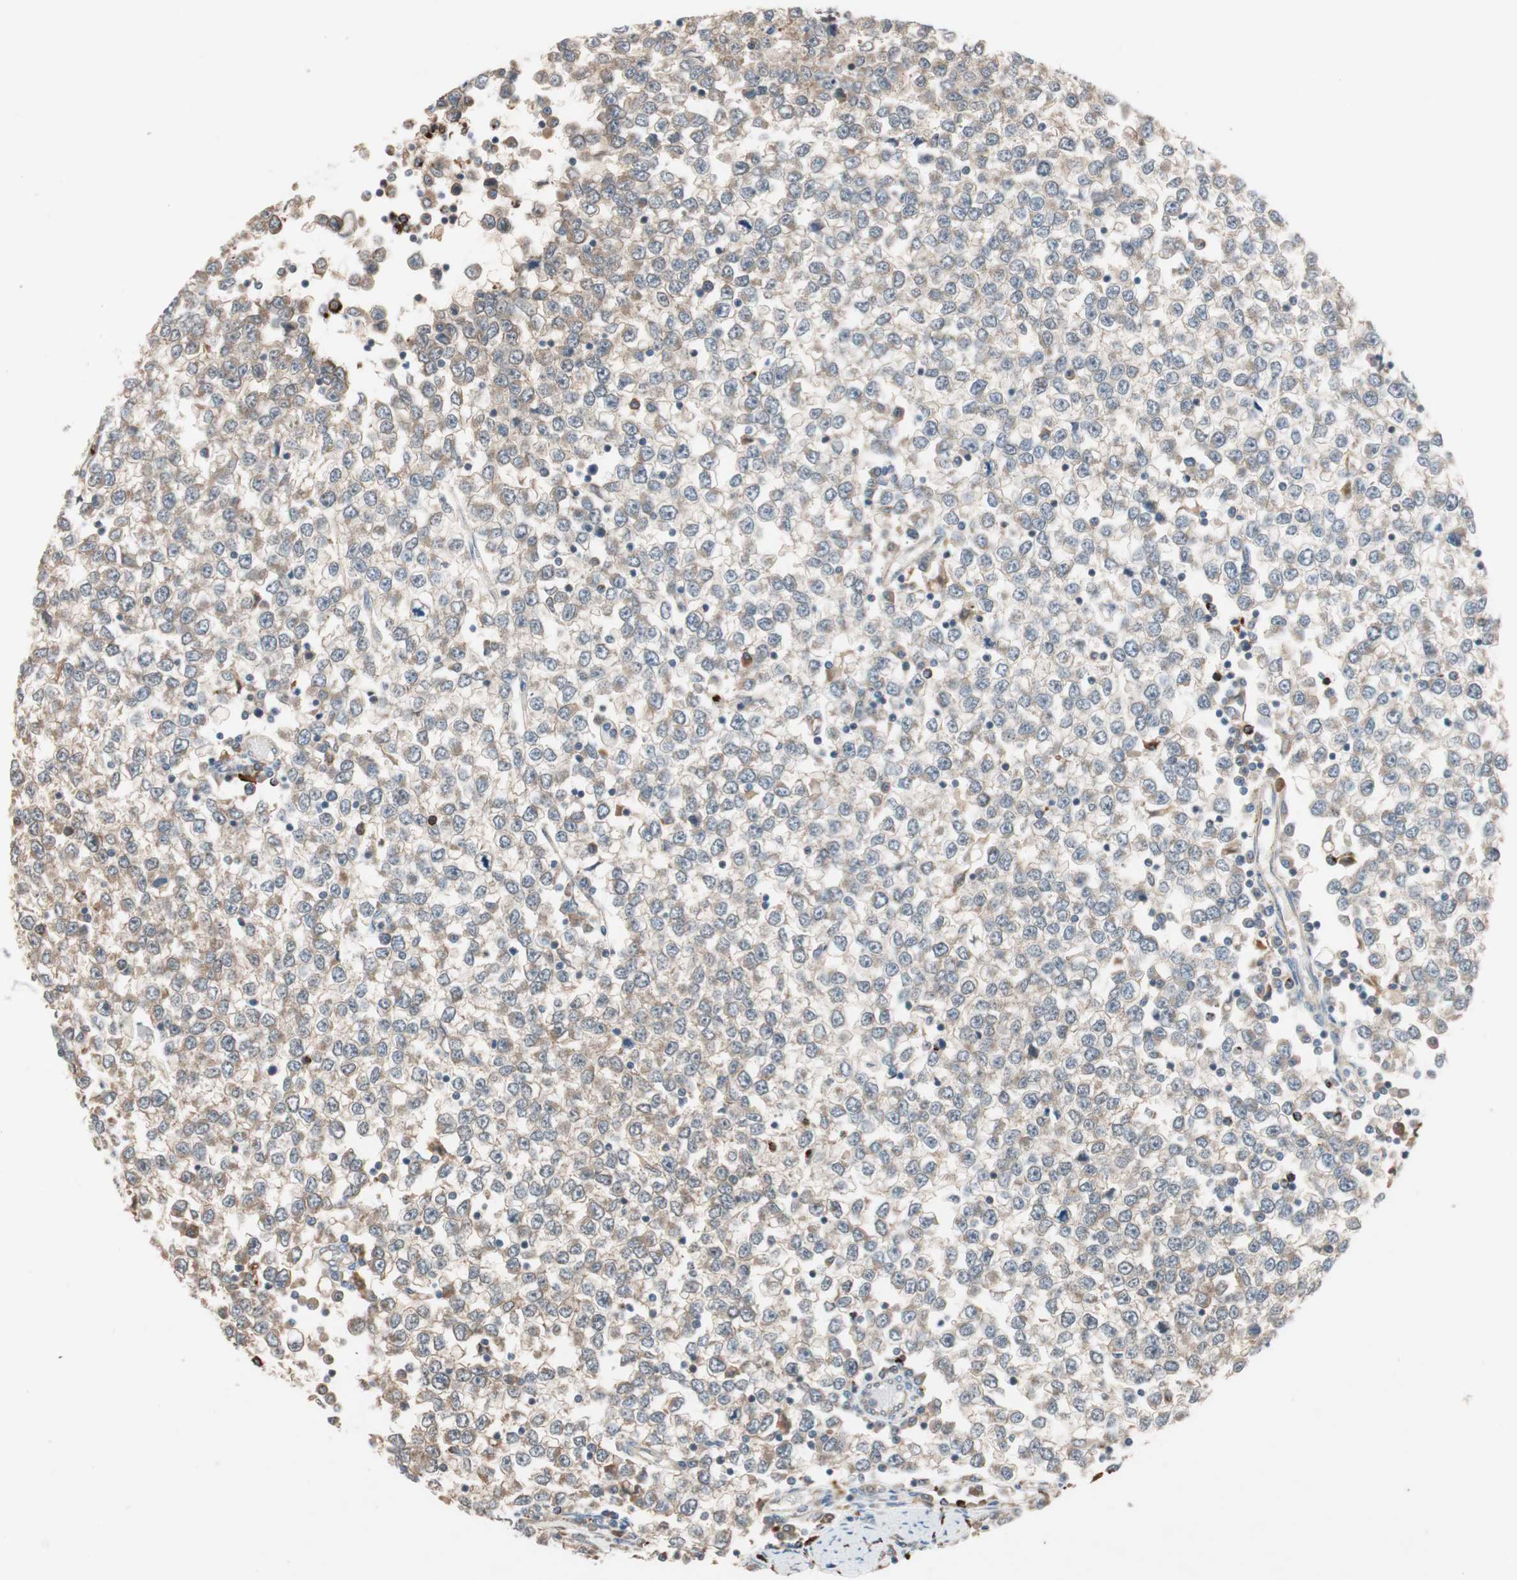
{"staining": {"intensity": "weak", "quantity": ">75%", "location": "cytoplasmic/membranous"}, "tissue": "testis cancer", "cell_type": "Tumor cells", "image_type": "cancer", "snomed": [{"axis": "morphology", "description": "Seminoma, NOS"}, {"axis": "topography", "description": "Testis"}], "caption": "Immunohistochemical staining of human seminoma (testis) exhibits low levels of weak cytoplasmic/membranous positivity in about >75% of tumor cells.", "gene": "PIK3R3", "patient": {"sex": "male", "age": 65}}